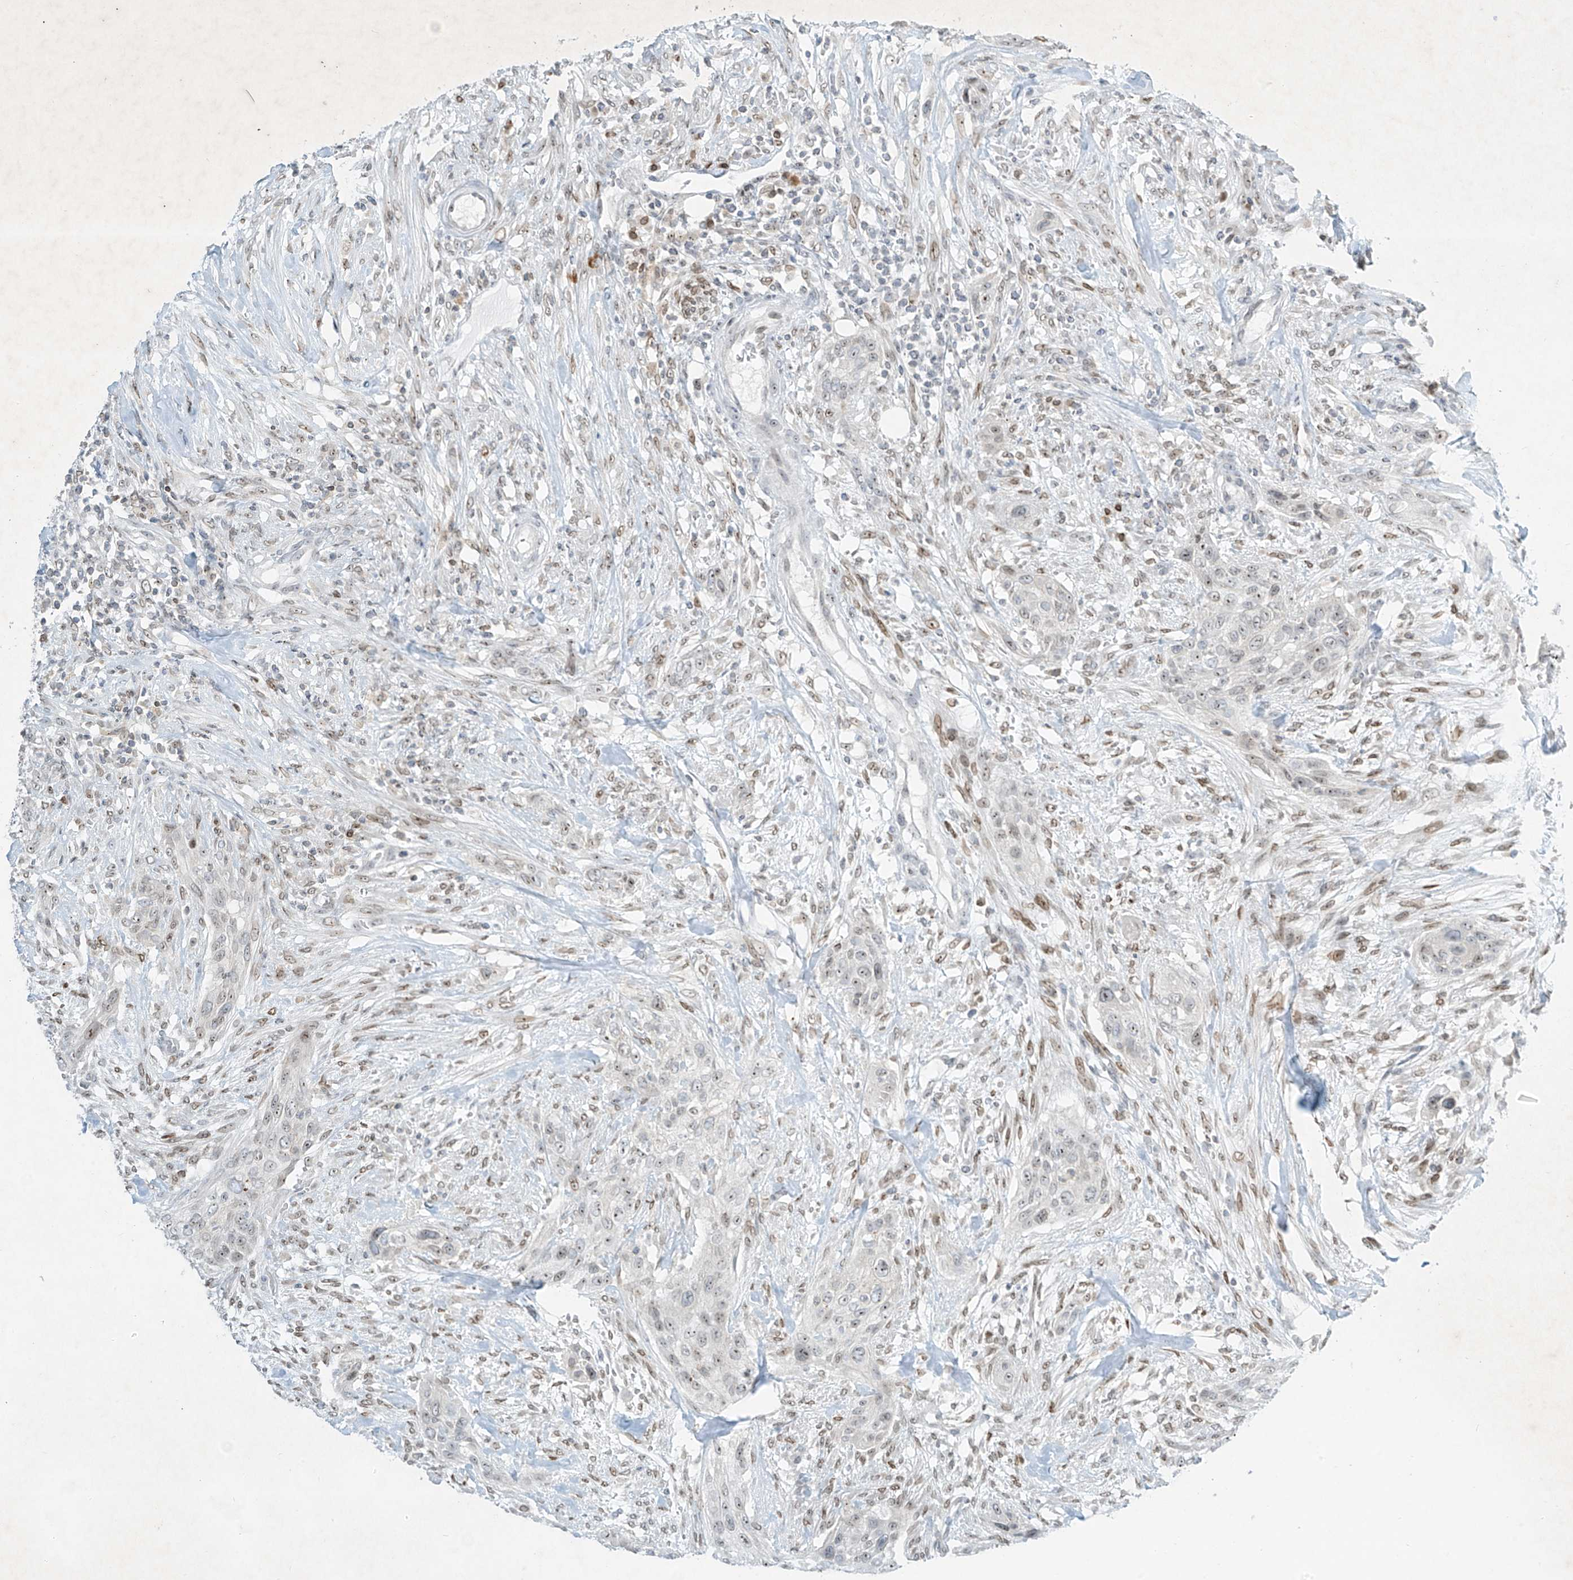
{"staining": {"intensity": "moderate", "quantity": "<25%", "location": "nuclear"}, "tissue": "urothelial cancer", "cell_type": "Tumor cells", "image_type": "cancer", "snomed": [{"axis": "morphology", "description": "Urothelial carcinoma, High grade"}, {"axis": "topography", "description": "Urinary bladder"}], "caption": "High-grade urothelial carcinoma stained for a protein reveals moderate nuclear positivity in tumor cells.", "gene": "SAMD15", "patient": {"sex": "male", "age": 35}}